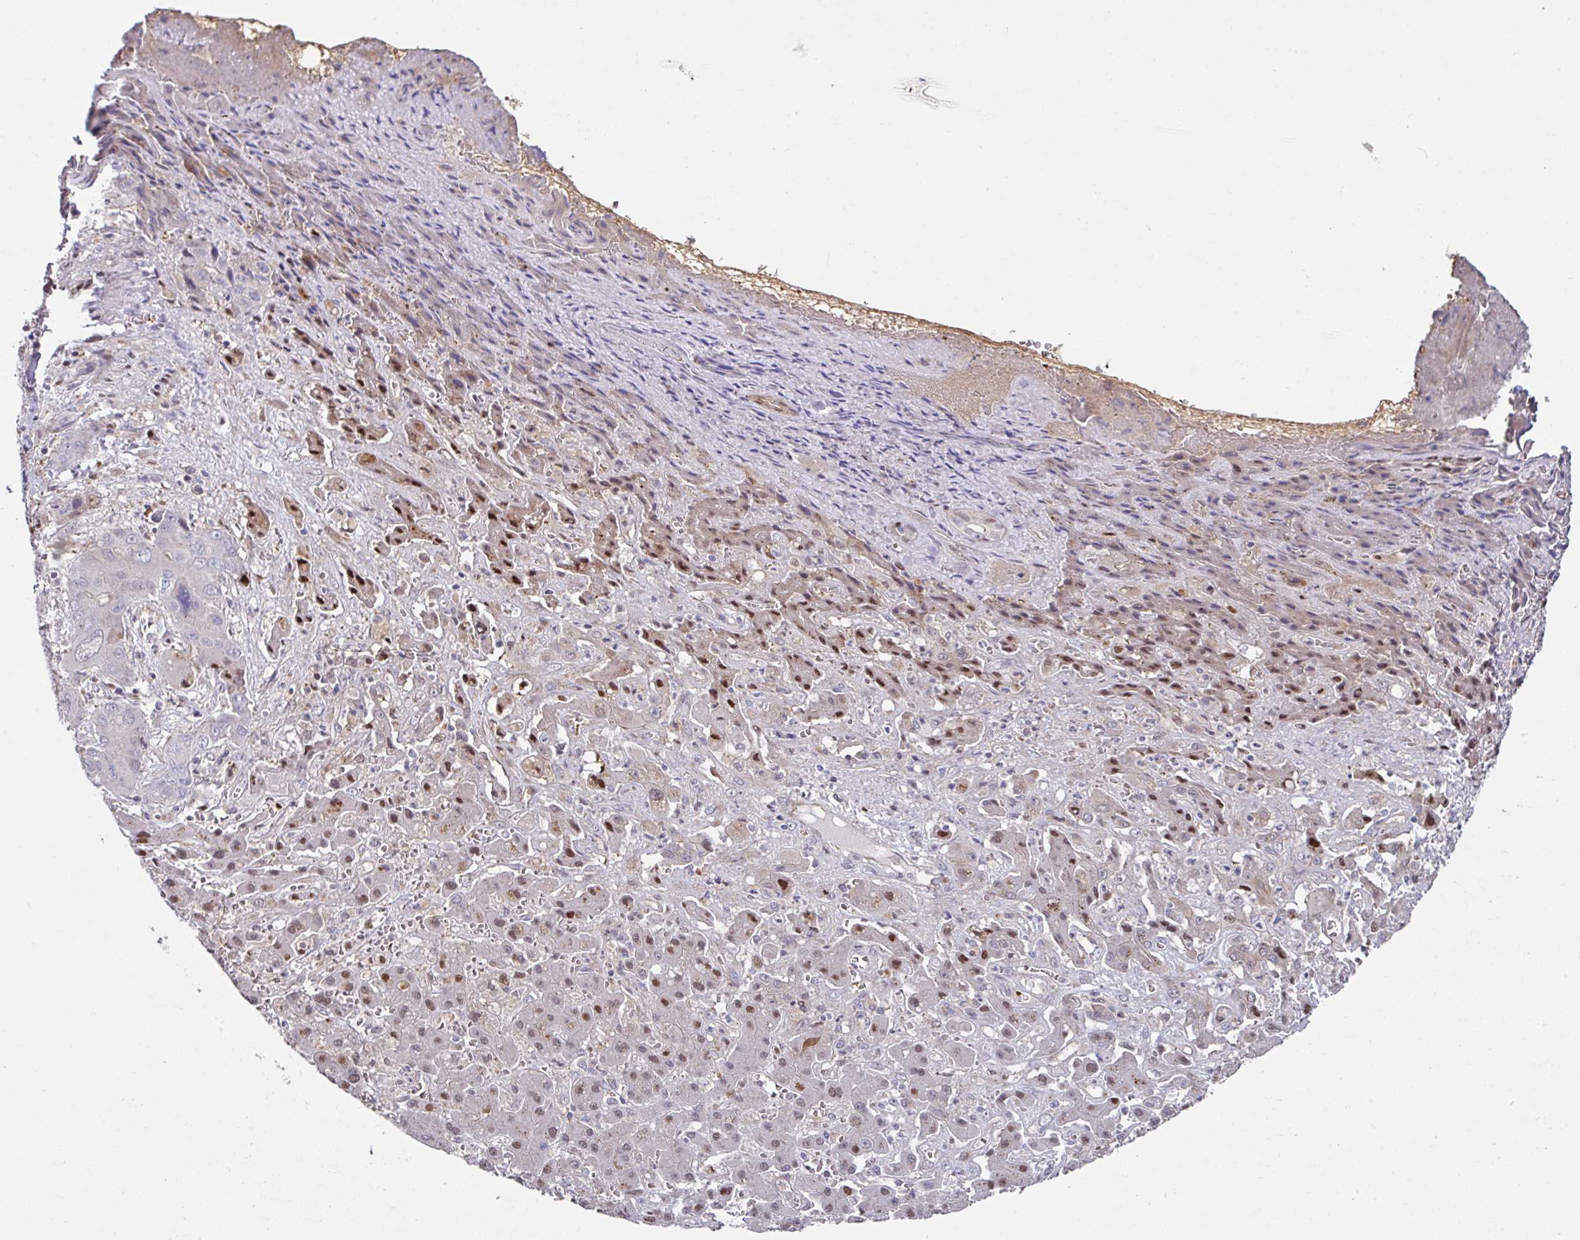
{"staining": {"intensity": "negative", "quantity": "none", "location": "none"}, "tissue": "liver cancer", "cell_type": "Tumor cells", "image_type": "cancer", "snomed": [{"axis": "morphology", "description": "Cholangiocarcinoma"}, {"axis": "topography", "description": "Liver"}], "caption": "An immunohistochemistry (IHC) photomicrograph of liver cholangiocarcinoma is shown. There is no staining in tumor cells of liver cholangiocarcinoma.", "gene": "ANO9", "patient": {"sex": "male", "age": 67}}